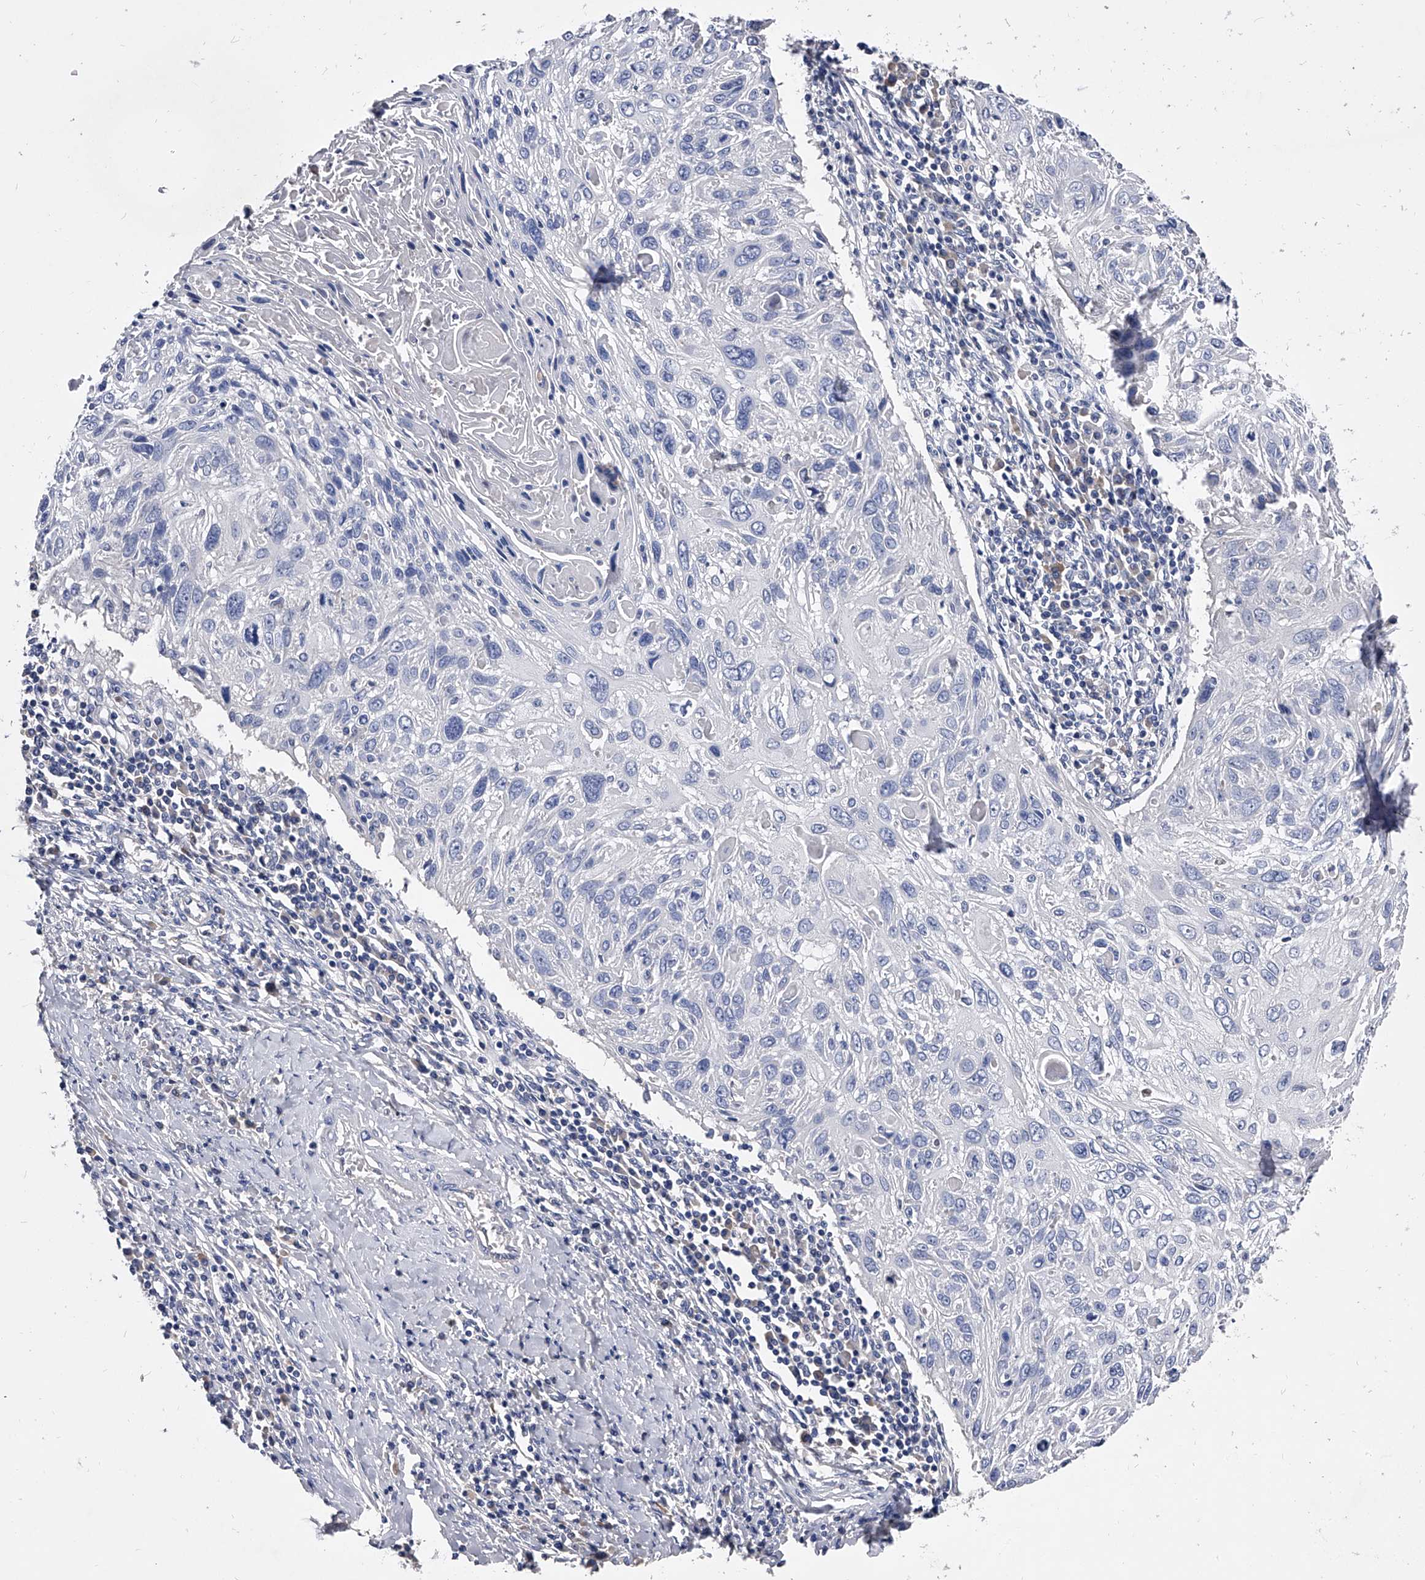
{"staining": {"intensity": "negative", "quantity": "none", "location": "none"}, "tissue": "cervical cancer", "cell_type": "Tumor cells", "image_type": "cancer", "snomed": [{"axis": "morphology", "description": "Squamous cell carcinoma, NOS"}, {"axis": "topography", "description": "Cervix"}], "caption": "Tumor cells show no significant expression in cervical squamous cell carcinoma. Brightfield microscopy of IHC stained with DAB (3,3'-diaminobenzidine) (brown) and hematoxylin (blue), captured at high magnification.", "gene": "EFCAB7", "patient": {"sex": "female", "age": 51}}